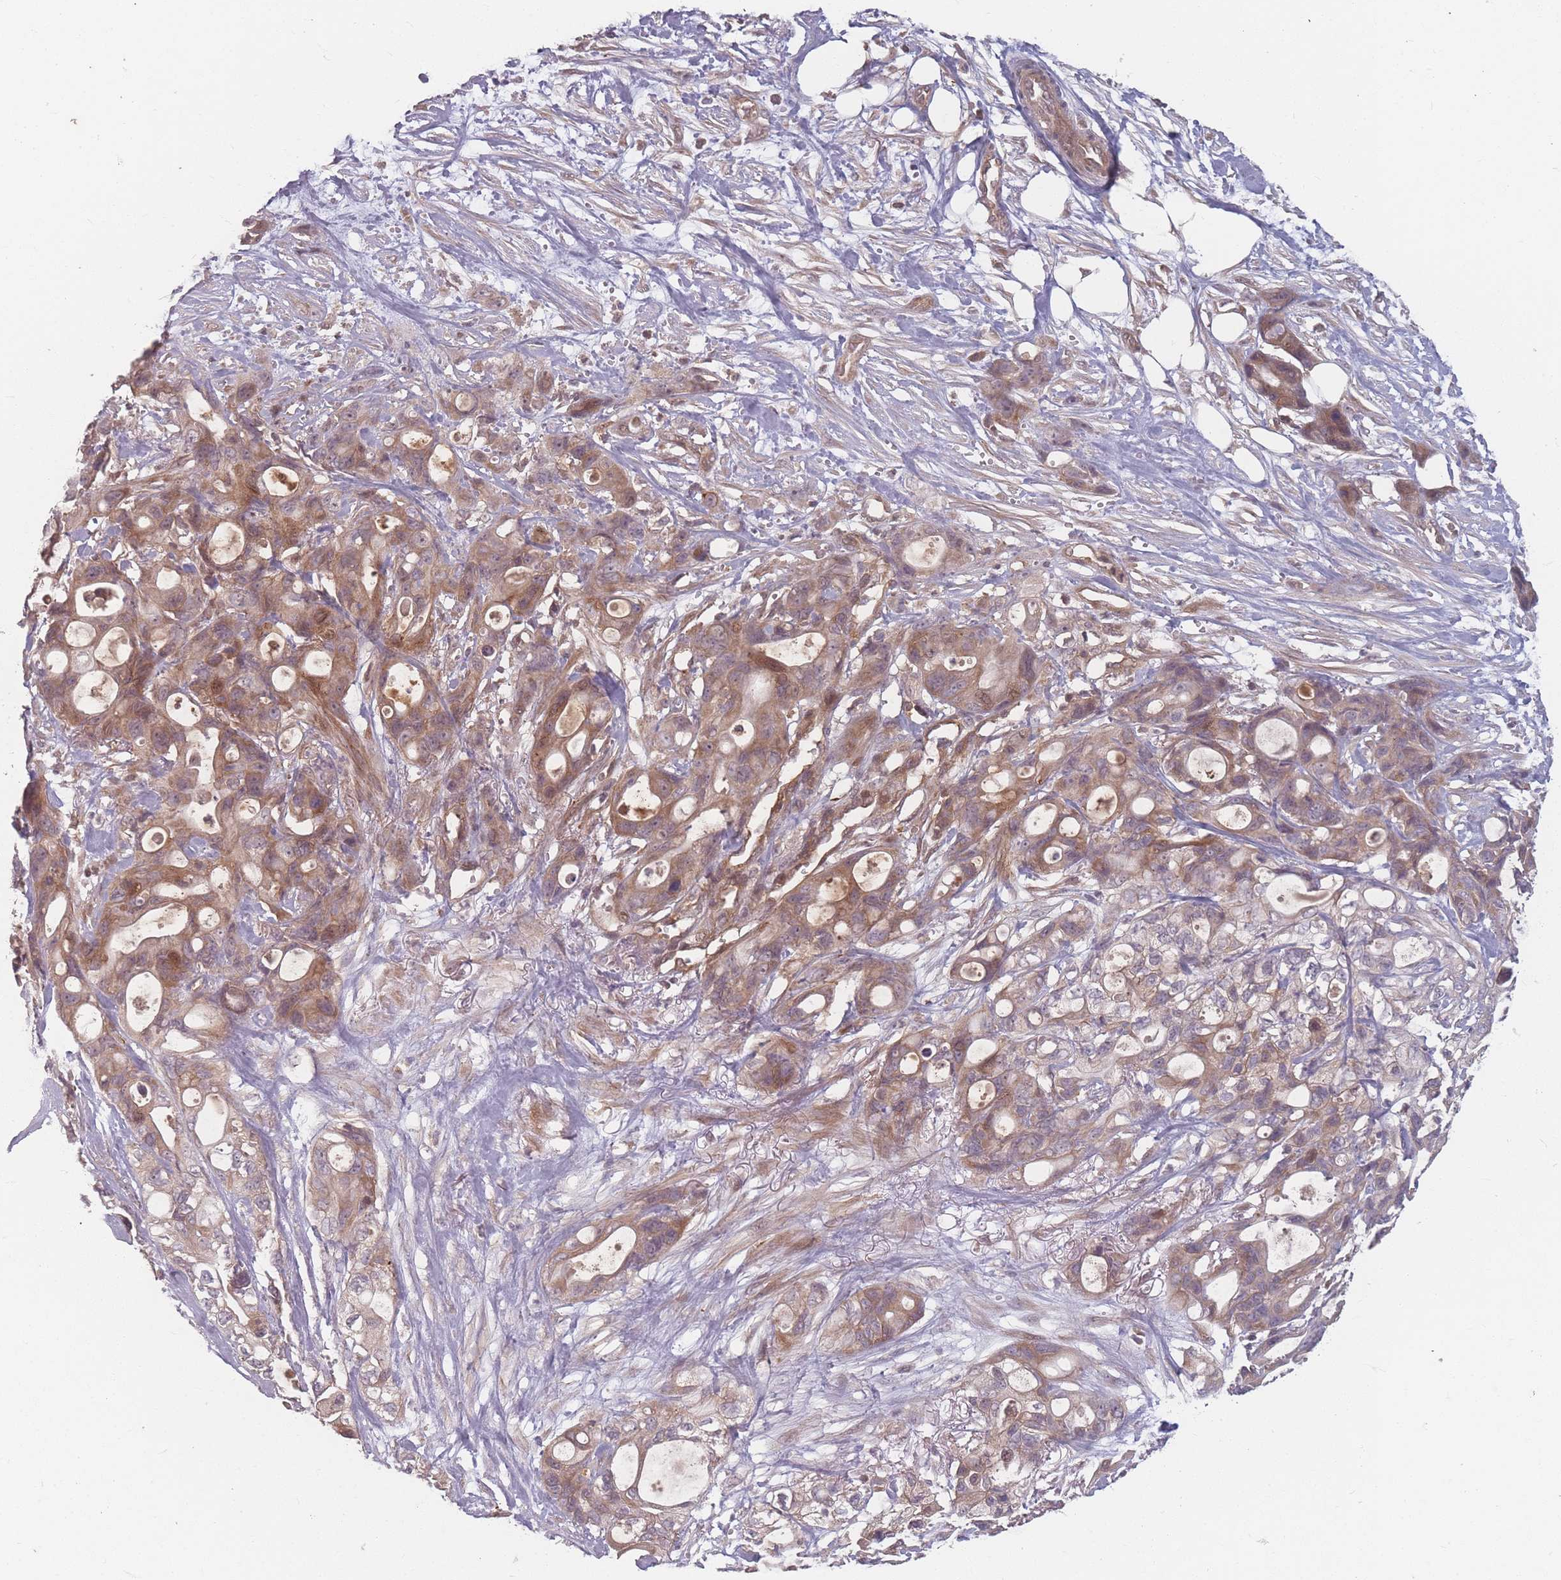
{"staining": {"intensity": "moderate", "quantity": ">75%", "location": "cytoplasmic/membranous"}, "tissue": "ovarian cancer", "cell_type": "Tumor cells", "image_type": "cancer", "snomed": [{"axis": "morphology", "description": "Cystadenocarcinoma, mucinous, NOS"}, {"axis": "topography", "description": "Ovary"}], "caption": "Mucinous cystadenocarcinoma (ovarian) stained with DAB (3,3'-diaminobenzidine) IHC reveals medium levels of moderate cytoplasmic/membranous expression in approximately >75% of tumor cells.", "gene": "HAGH", "patient": {"sex": "female", "age": 70}}